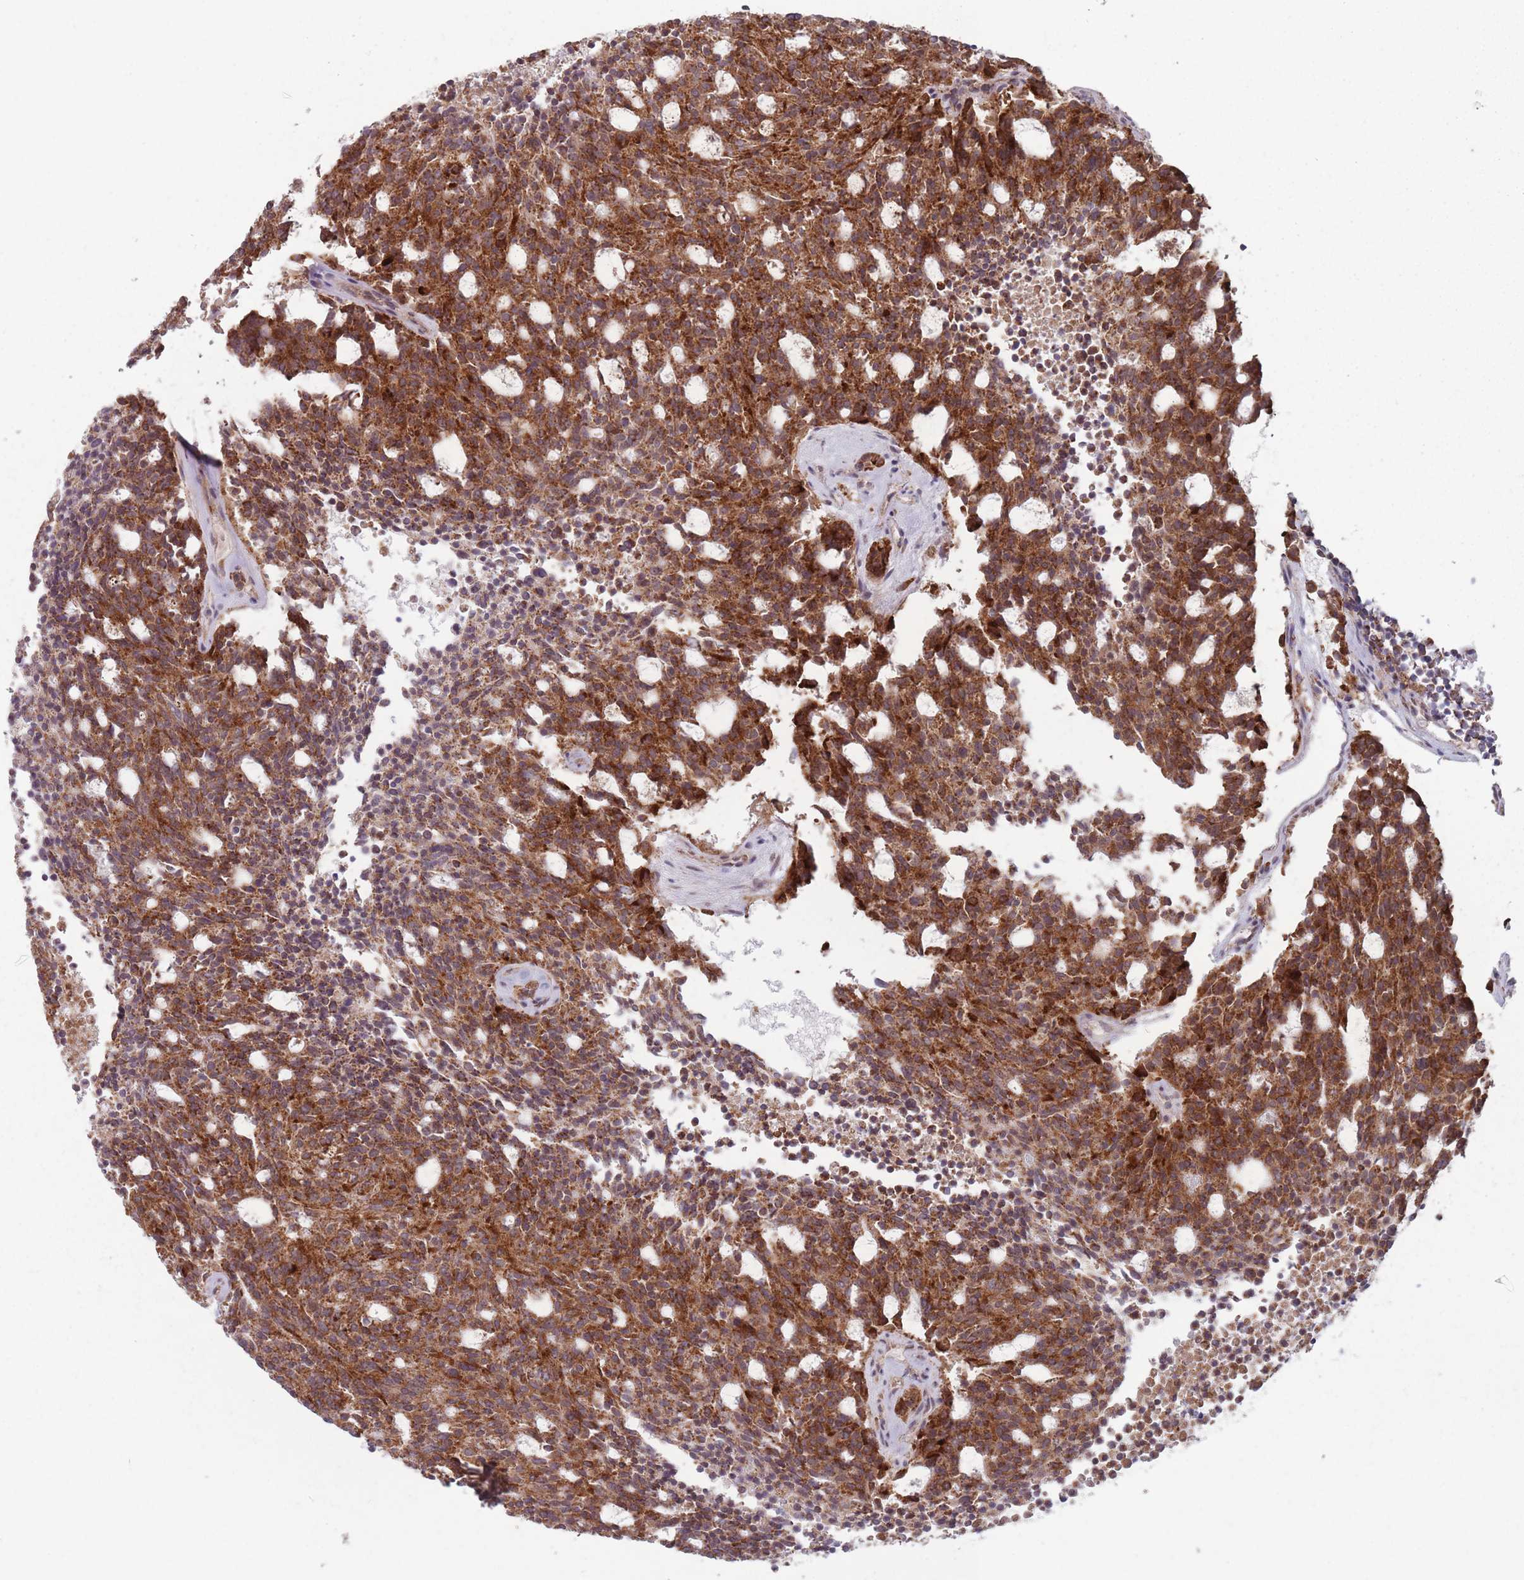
{"staining": {"intensity": "strong", "quantity": ">75%", "location": "cytoplasmic/membranous"}, "tissue": "carcinoid", "cell_type": "Tumor cells", "image_type": "cancer", "snomed": [{"axis": "morphology", "description": "Carcinoid, malignant, NOS"}, {"axis": "topography", "description": "Pancreas"}], "caption": "High-magnification brightfield microscopy of carcinoid stained with DAB (3,3'-diaminobenzidine) (brown) and counterstained with hematoxylin (blue). tumor cells exhibit strong cytoplasmic/membranous expression is appreciated in approximately>75% of cells.", "gene": "OR10Q1", "patient": {"sex": "female", "age": 54}}